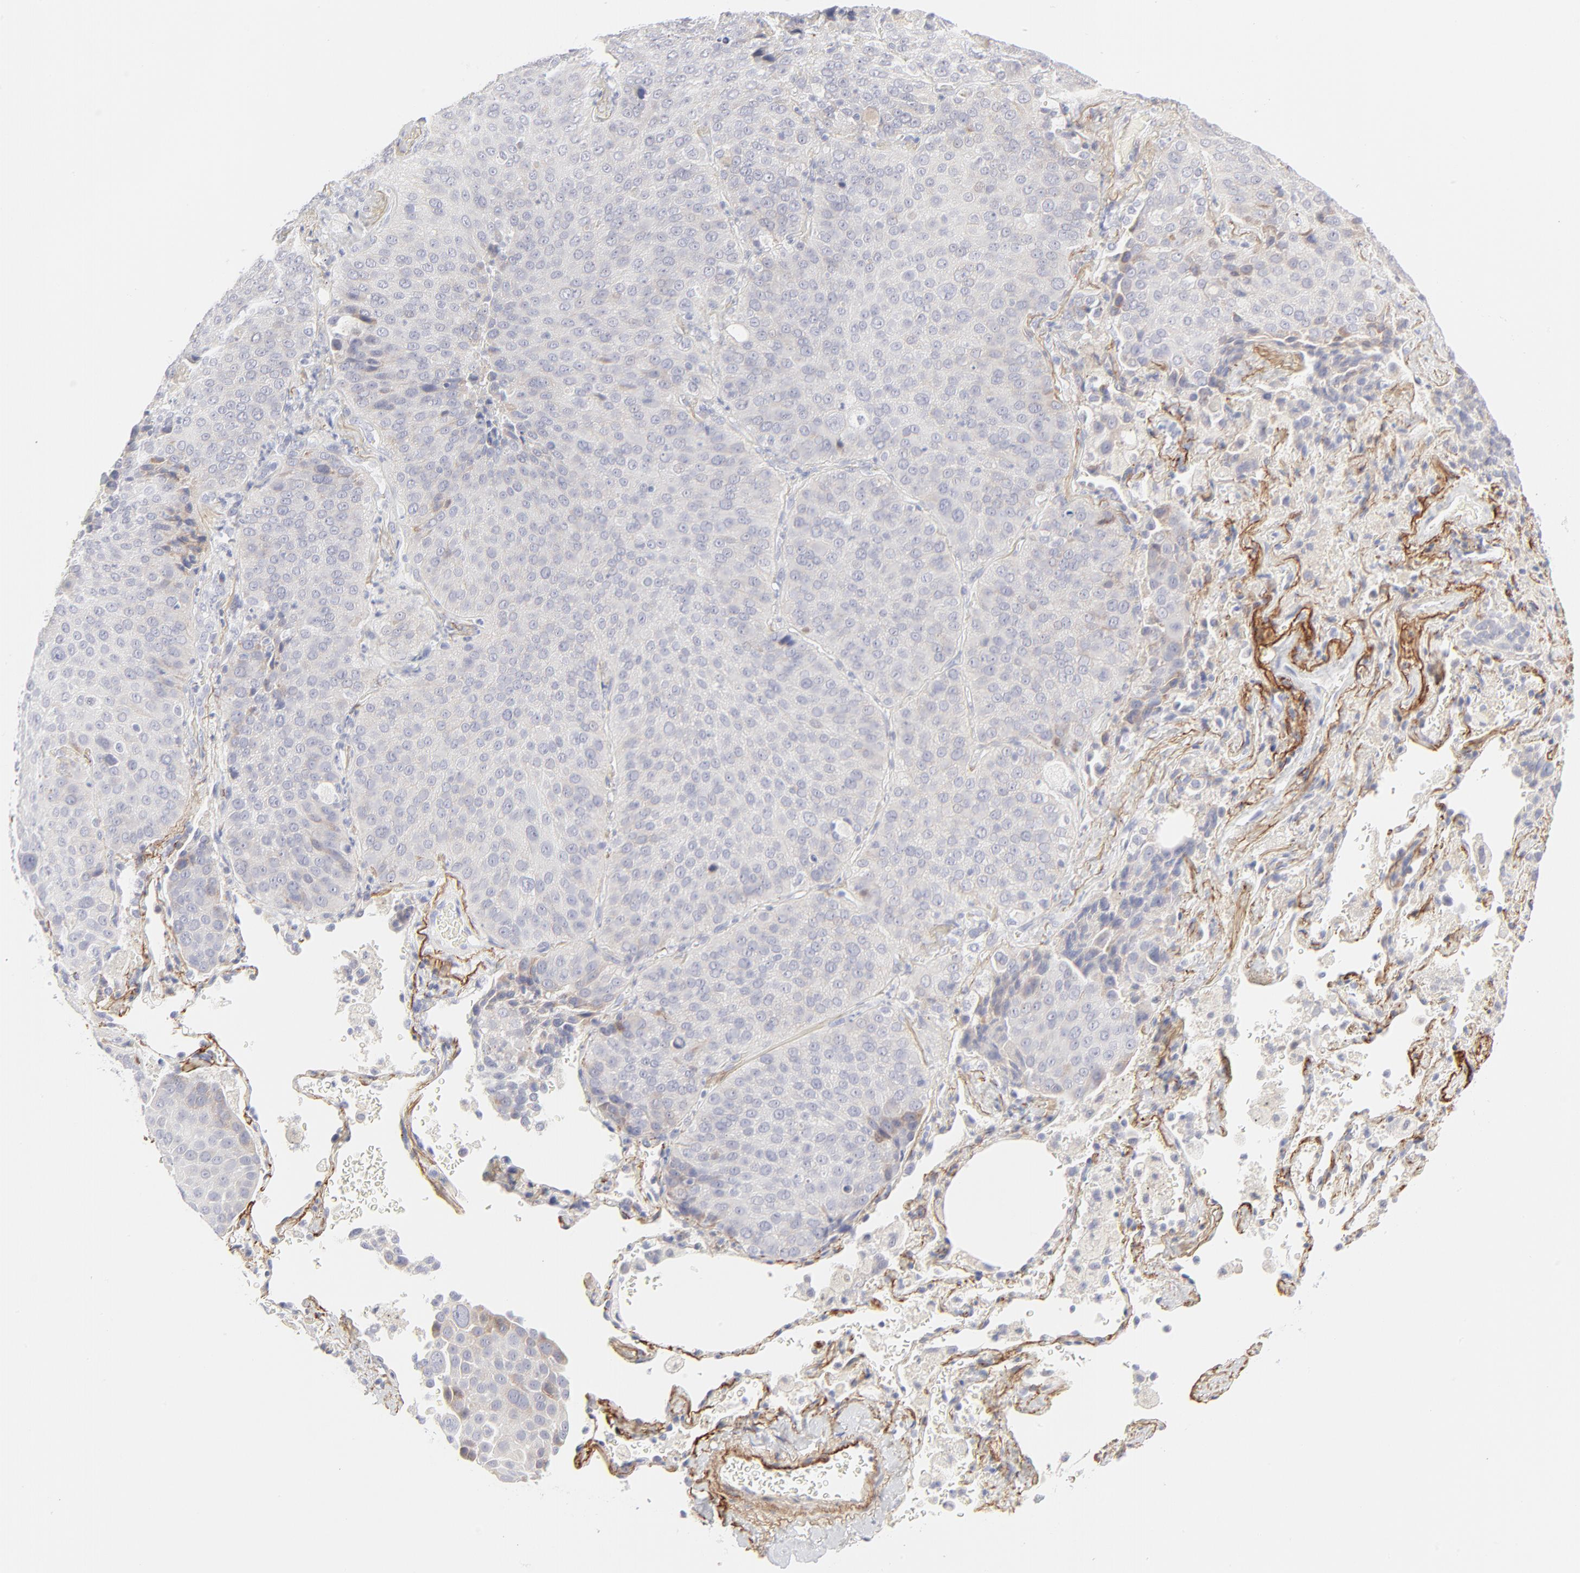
{"staining": {"intensity": "negative", "quantity": "none", "location": "none"}, "tissue": "lung cancer", "cell_type": "Tumor cells", "image_type": "cancer", "snomed": [{"axis": "morphology", "description": "Squamous cell carcinoma, NOS"}, {"axis": "topography", "description": "Lung"}], "caption": "Squamous cell carcinoma (lung) stained for a protein using immunohistochemistry exhibits no expression tumor cells.", "gene": "NPNT", "patient": {"sex": "male", "age": 54}}